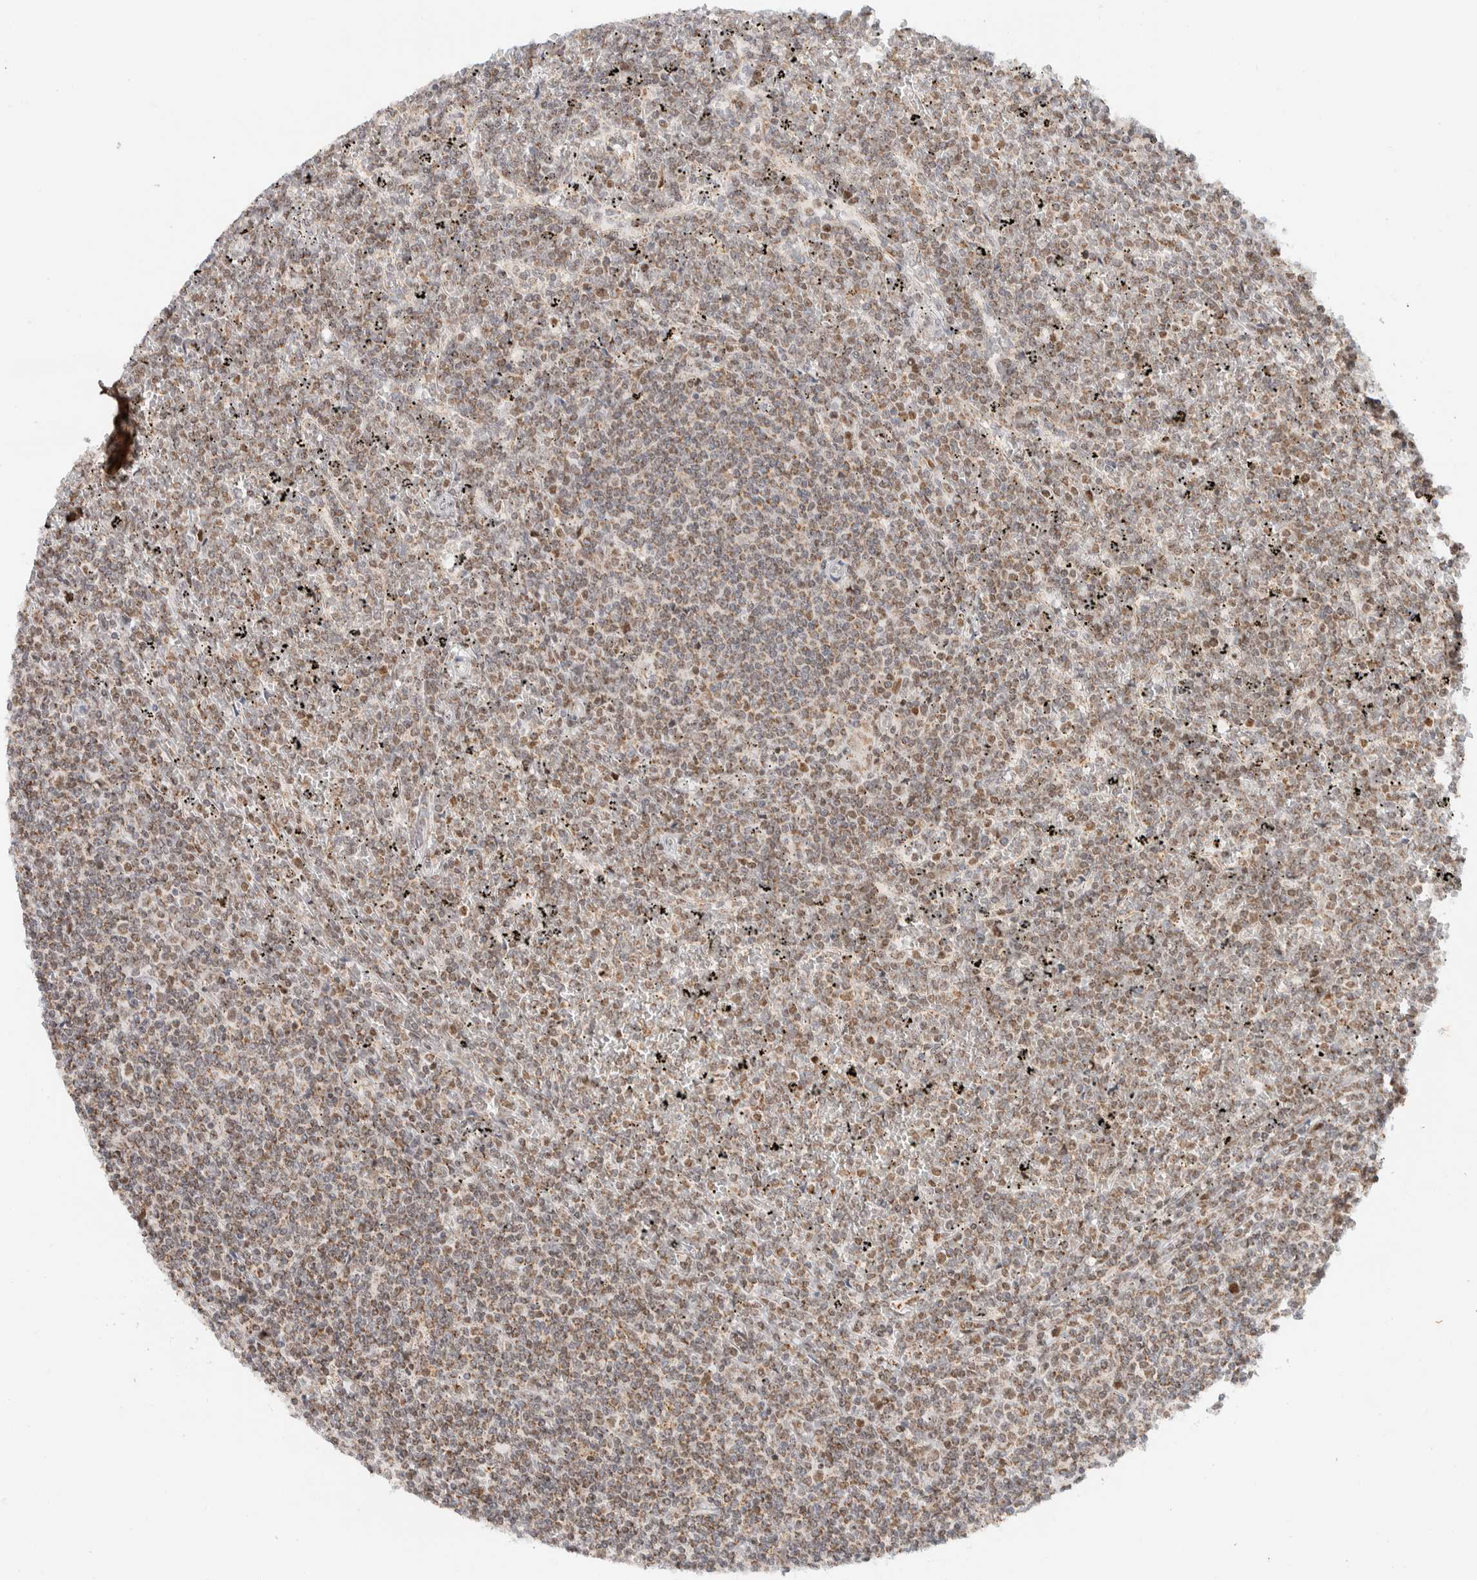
{"staining": {"intensity": "moderate", "quantity": ">75%", "location": "cytoplasmic/membranous"}, "tissue": "lymphoma", "cell_type": "Tumor cells", "image_type": "cancer", "snomed": [{"axis": "morphology", "description": "Malignant lymphoma, non-Hodgkin's type, Low grade"}, {"axis": "topography", "description": "Spleen"}], "caption": "Protein positivity by immunohistochemistry exhibits moderate cytoplasmic/membranous staining in approximately >75% of tumor cells in low-grade malignant lymphoma, non-Hodgkin's type.", "gene": "TSPAN32", "patient": {"sex": "female", "age": 19}}